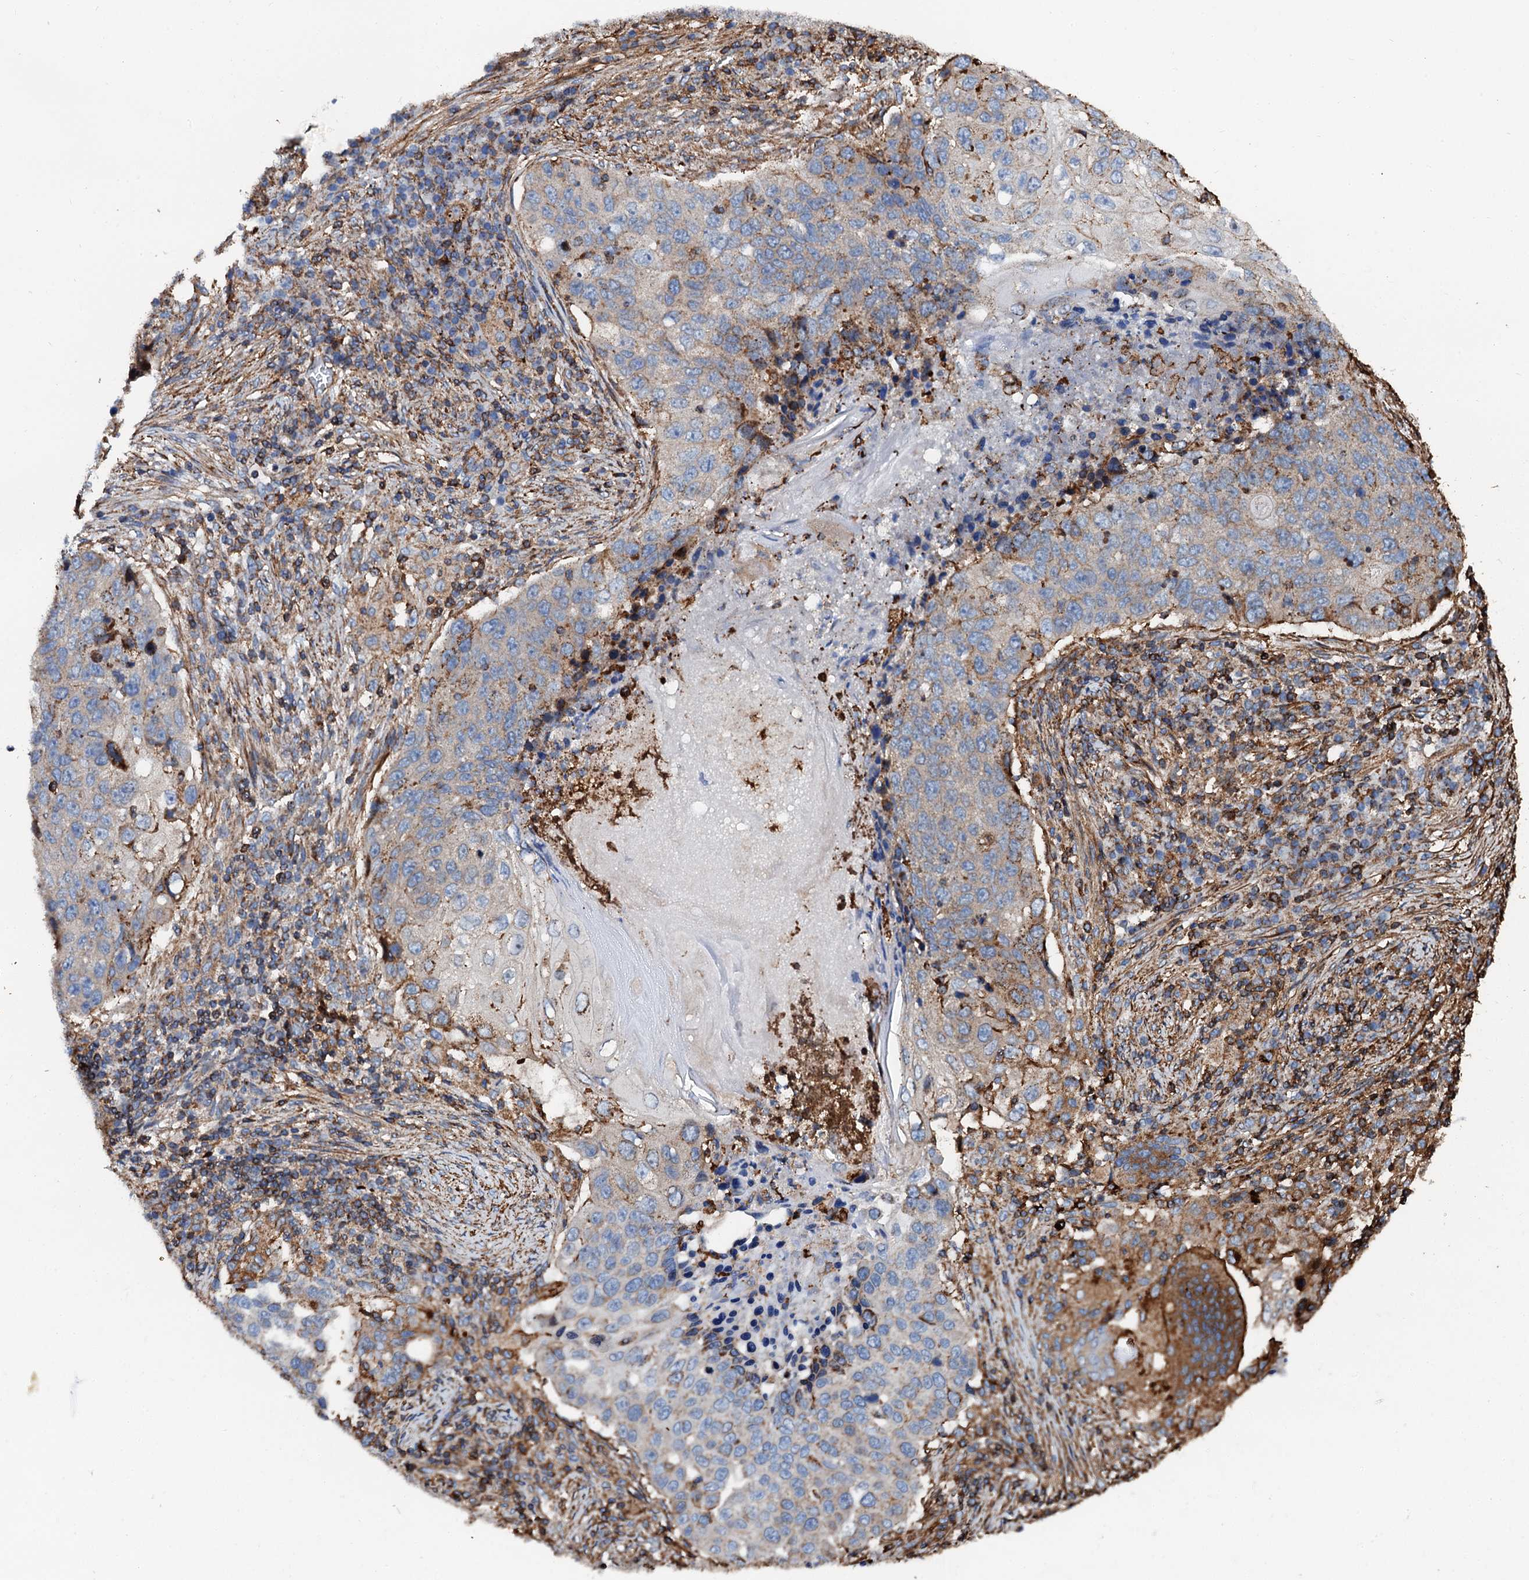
{"staining": {"intensity": "moderate", "quantity": "<25%", "location": "cytoplasmic/membranous"}, "tissue": "lung cancer", "cell_type": "Tumor cells", "image_type": "cancer", "snomed": [{"axis": "morphology", "description": "Squamous cell carcinoma, NOS"}, {"axis": "topography", "description": "Lung"}], "caption": "The immunohistochemical stain highlights moderate cytoplasmic/membranous positivity in tumor cells of lung cancer (squamous cell carcinoma) tissue.", "gene": "INTS10", "patient": {"sex": "female", "age": 63}}